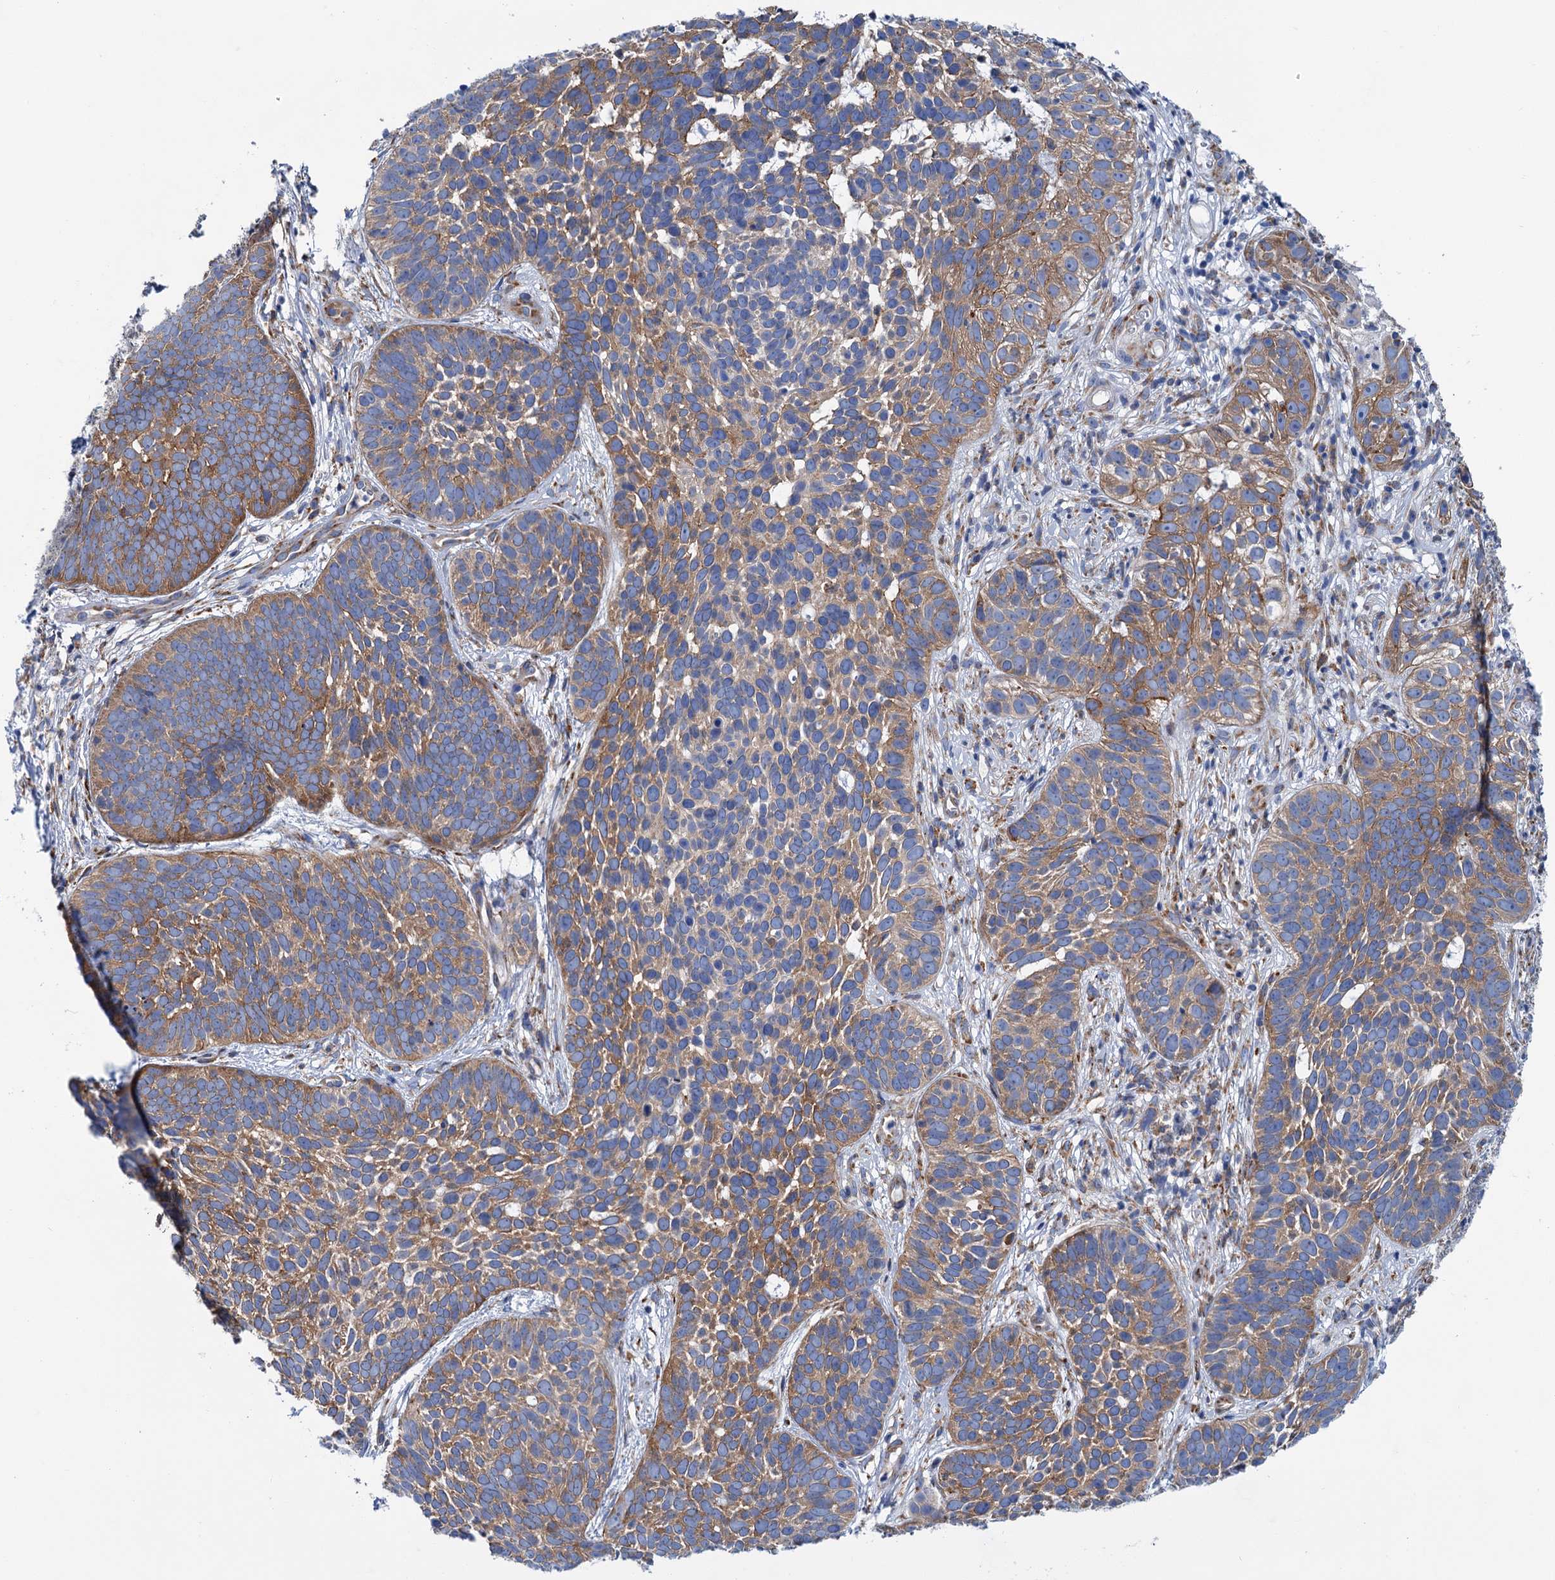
{"staining": {"intensity": "moderate", "quantity": ">75%", "location": "cytoplasmic/membranous"}, "tissue": "skin cancer", "cell_type": "Tumor cells", "image_type": "cancer", "snomed": [{"axis": "morphology", "description": "Basal cell carcinoma"}, {"axis": "topography", "description": "Skin"}], "caption": "The image shows staining of skin cancer, revealing moderate cytoplasmic/membranous protein expression (brown color) within tumor cells. Using DAB (3,3'-diaminobenzidine) (brown) and hematoxylin (blue) stains, captured at high magnification using brightfield microscopy.", "gene": "SHE", "patient": {"sex": "male", "age": 89}}